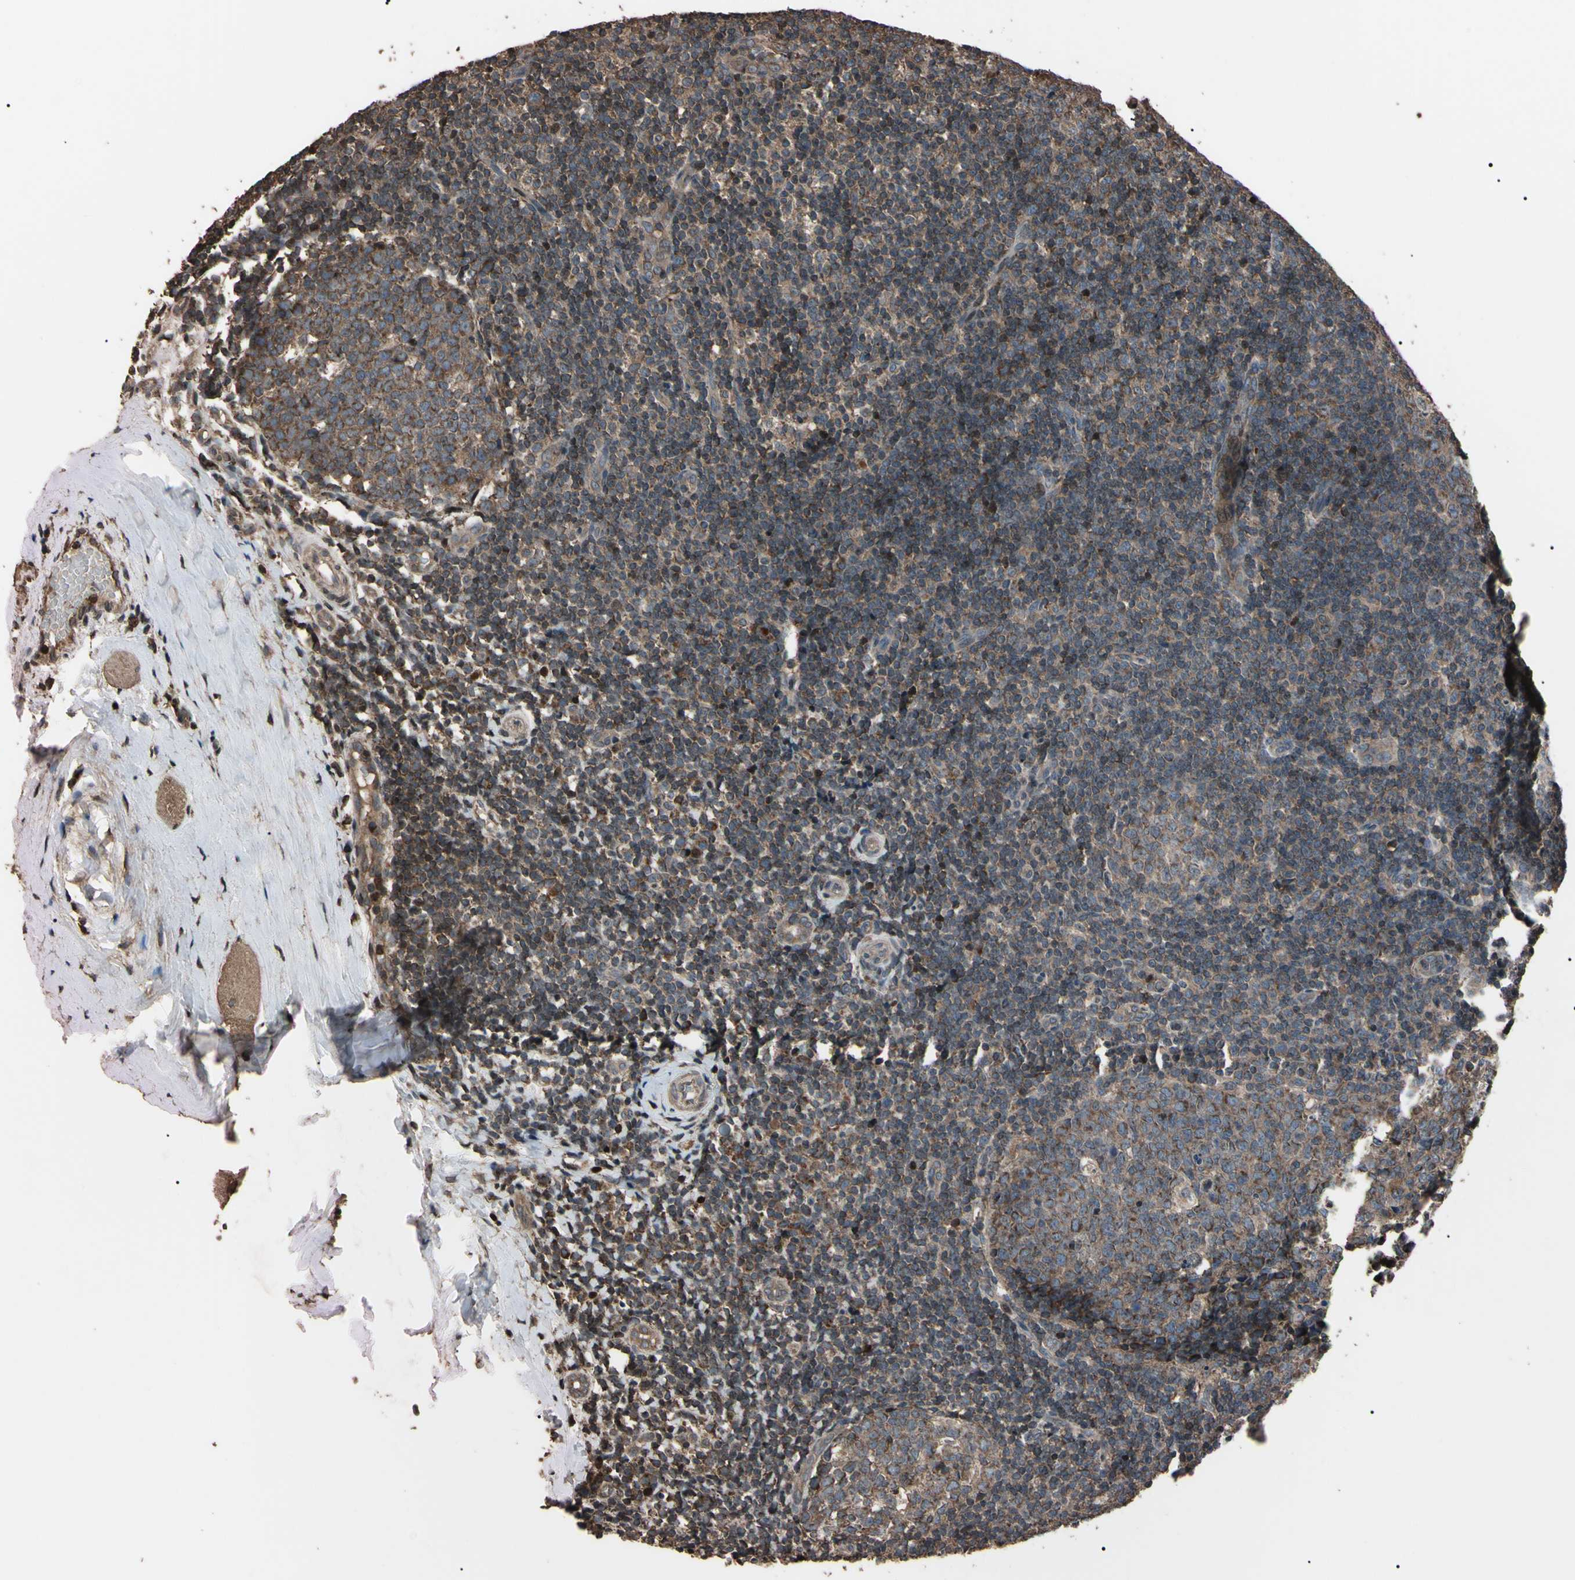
{"staining": {"intensity": "moderate", "quantity": "<25%", "location": "nuclear"}, "tissue": "tonsil", "cell_type": "Germinal center cells", "image_type": "normal", "snomed": [{"axis": "morphology", "description": "Normal tissue, NOS"}, {"axis": "topography", "description": "Tonsil"}], "caption": "Protein staining shows moderate nuclear staining in approximately <25% of germinal center cells in unremarkable tonsil. (IHC, brightfield microscopy, high magnification).", "gene": "TNFRSF1A", "patient": {"sex": "female", "age": 19}}